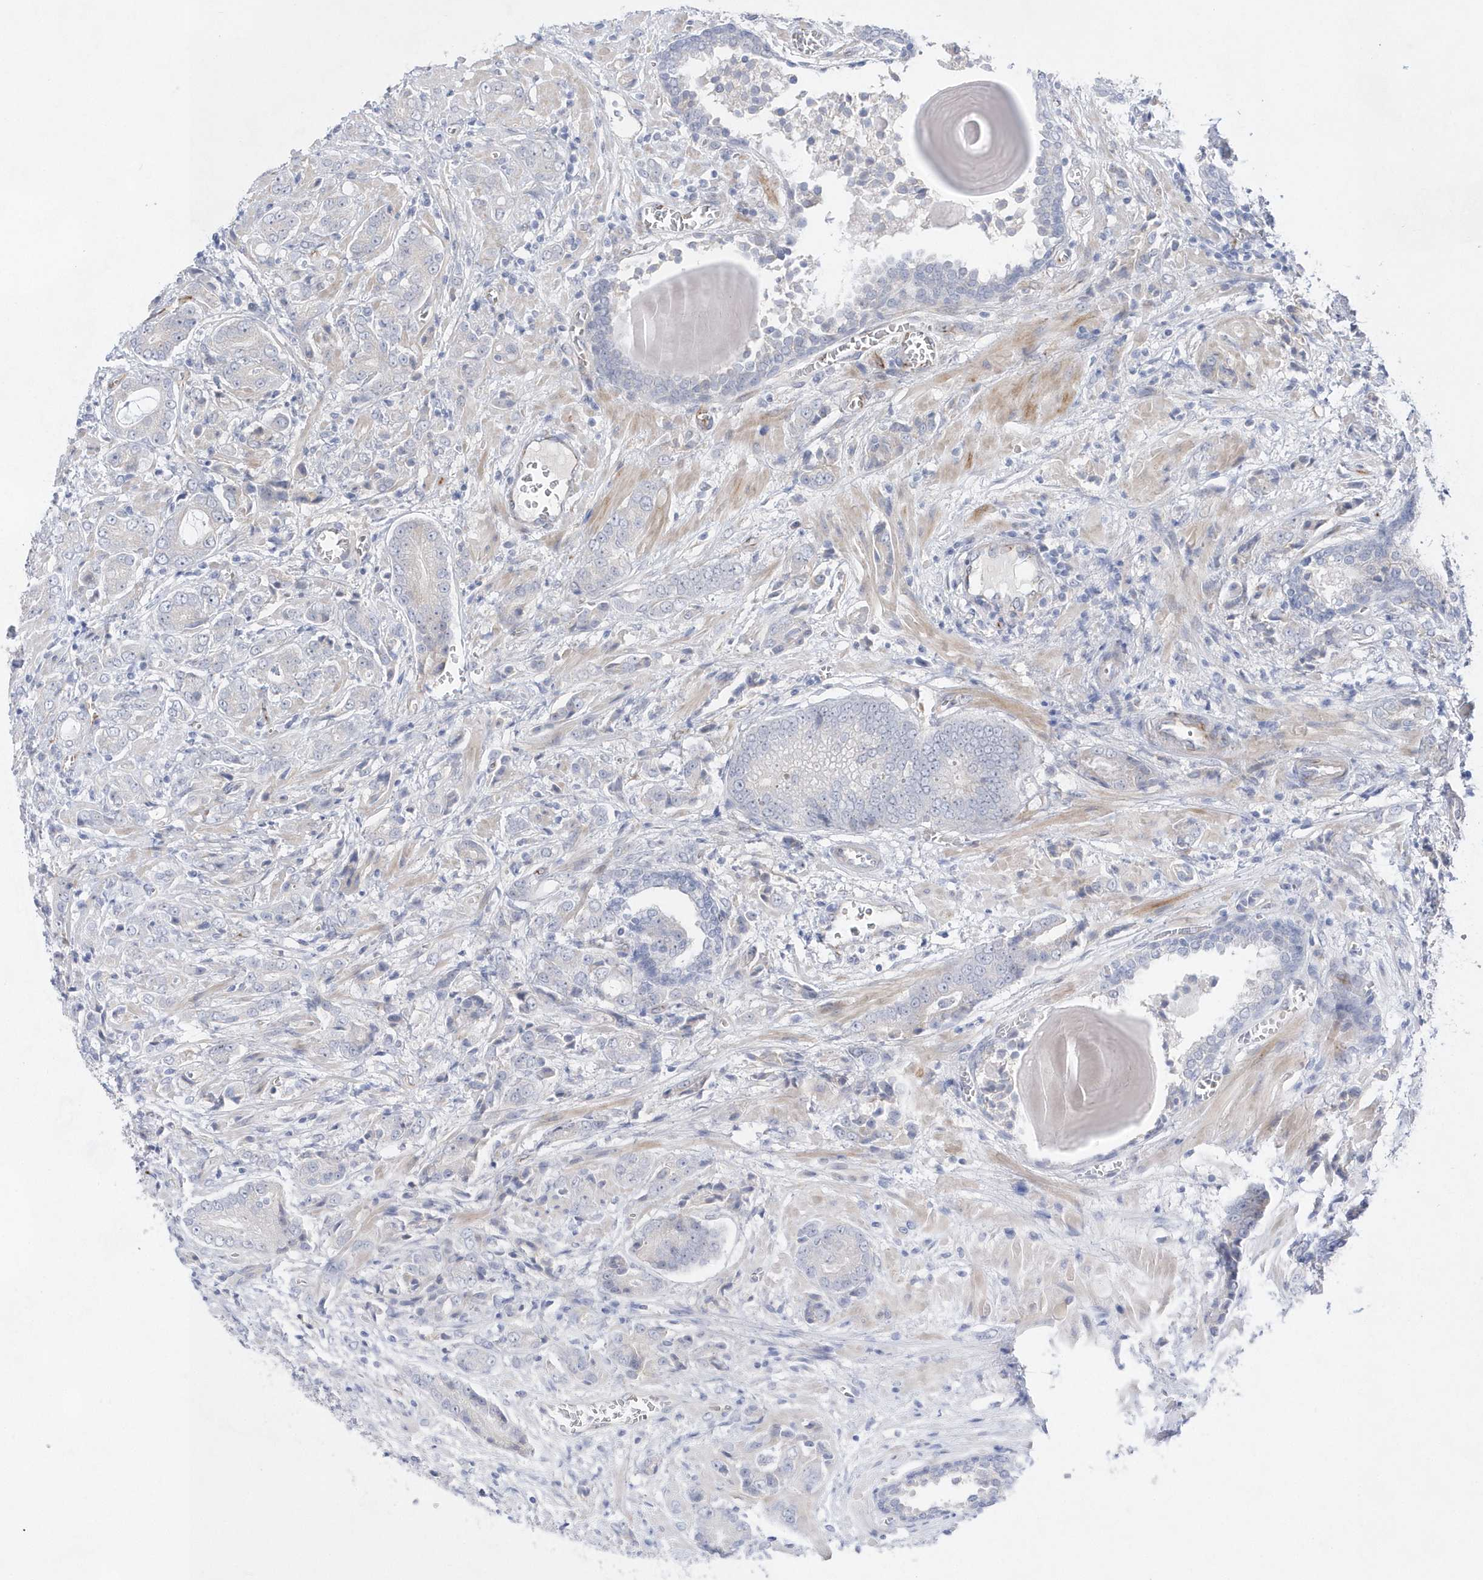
{"staining": {"intensity": "negative", "quantity": "none", "location": "none"}, "tissue": "prostate cancer", "cell_type": "Tumor cells", "image_type": "cancer", "snomed": [{"axis": "morphology", "description": "Adenocarcinoma, High grade"}, {"axis": "topography", "description": "Prostate"}], "caption": "Immunohistochemical staining of prostate high-grade adenocarcinoma reveals no significant expression in tumor cells.", "gene": "TMEM132B", "patient": {"sex": "male", "age": 57}}